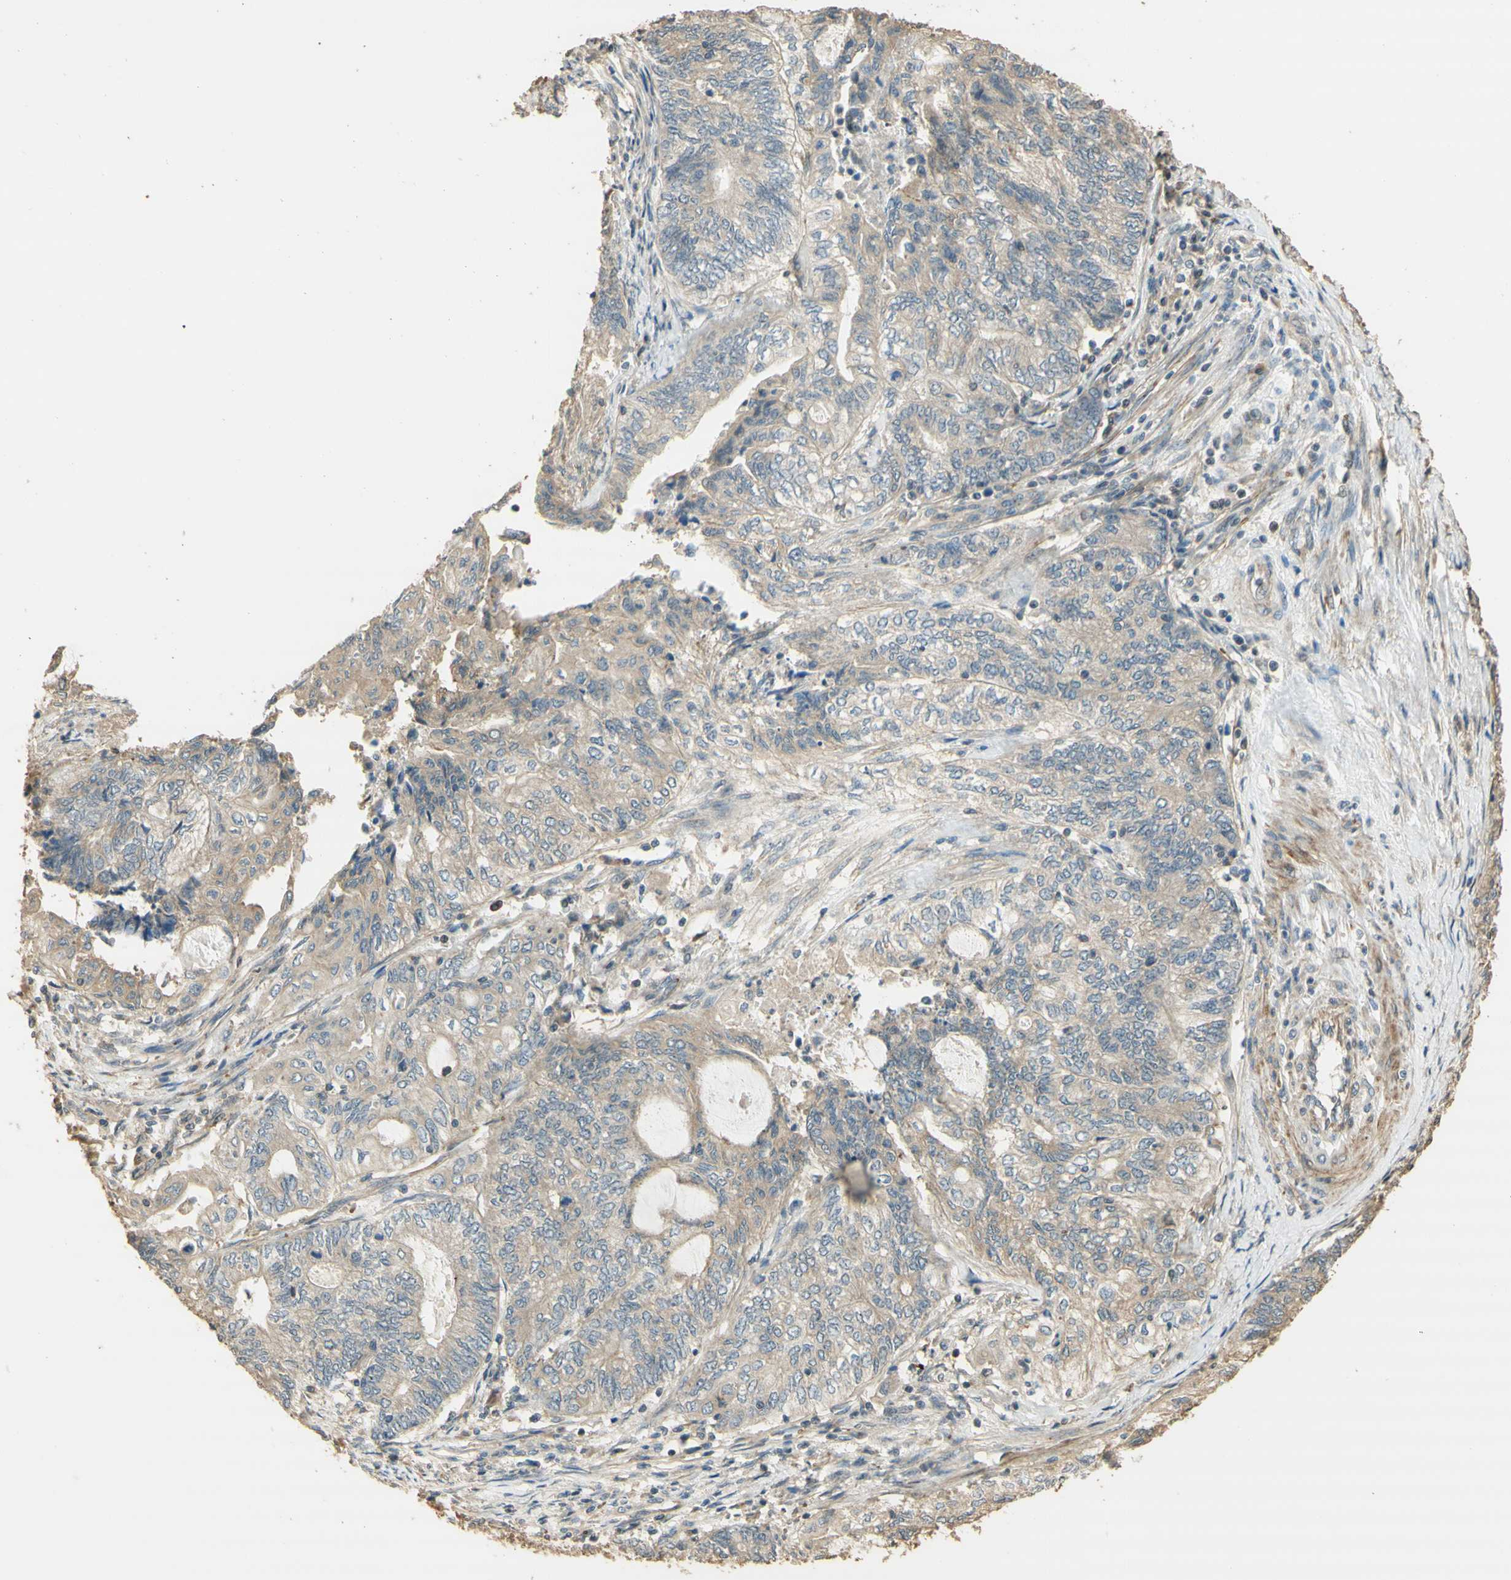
{"staining": {"intensity": "weak", "quantity": ">75%", "location": "cytoplasmic/membranous"}, "tissue": "endometrial cancer", "cell_type": "Tumor cells", "image_type": "cancer", "snomed": [{"axis": "morphology", "description": "Adenocarcinoma, NOS"}, {"axis": "topography", "description": "Uterus"}, {"axis": "topography", "description": "Endometrium"}], "caption": "Immunohistochemical staining of endometrial adenocarcinoma shows low levels of weak cytoplasmic/membranous protein staining in about >75% of tumor cells. (brown staining indicates protein expression, while blue staining denotes nuclei).", "gene": "AGER", "patient": {"sex": "female", "age": 70}}